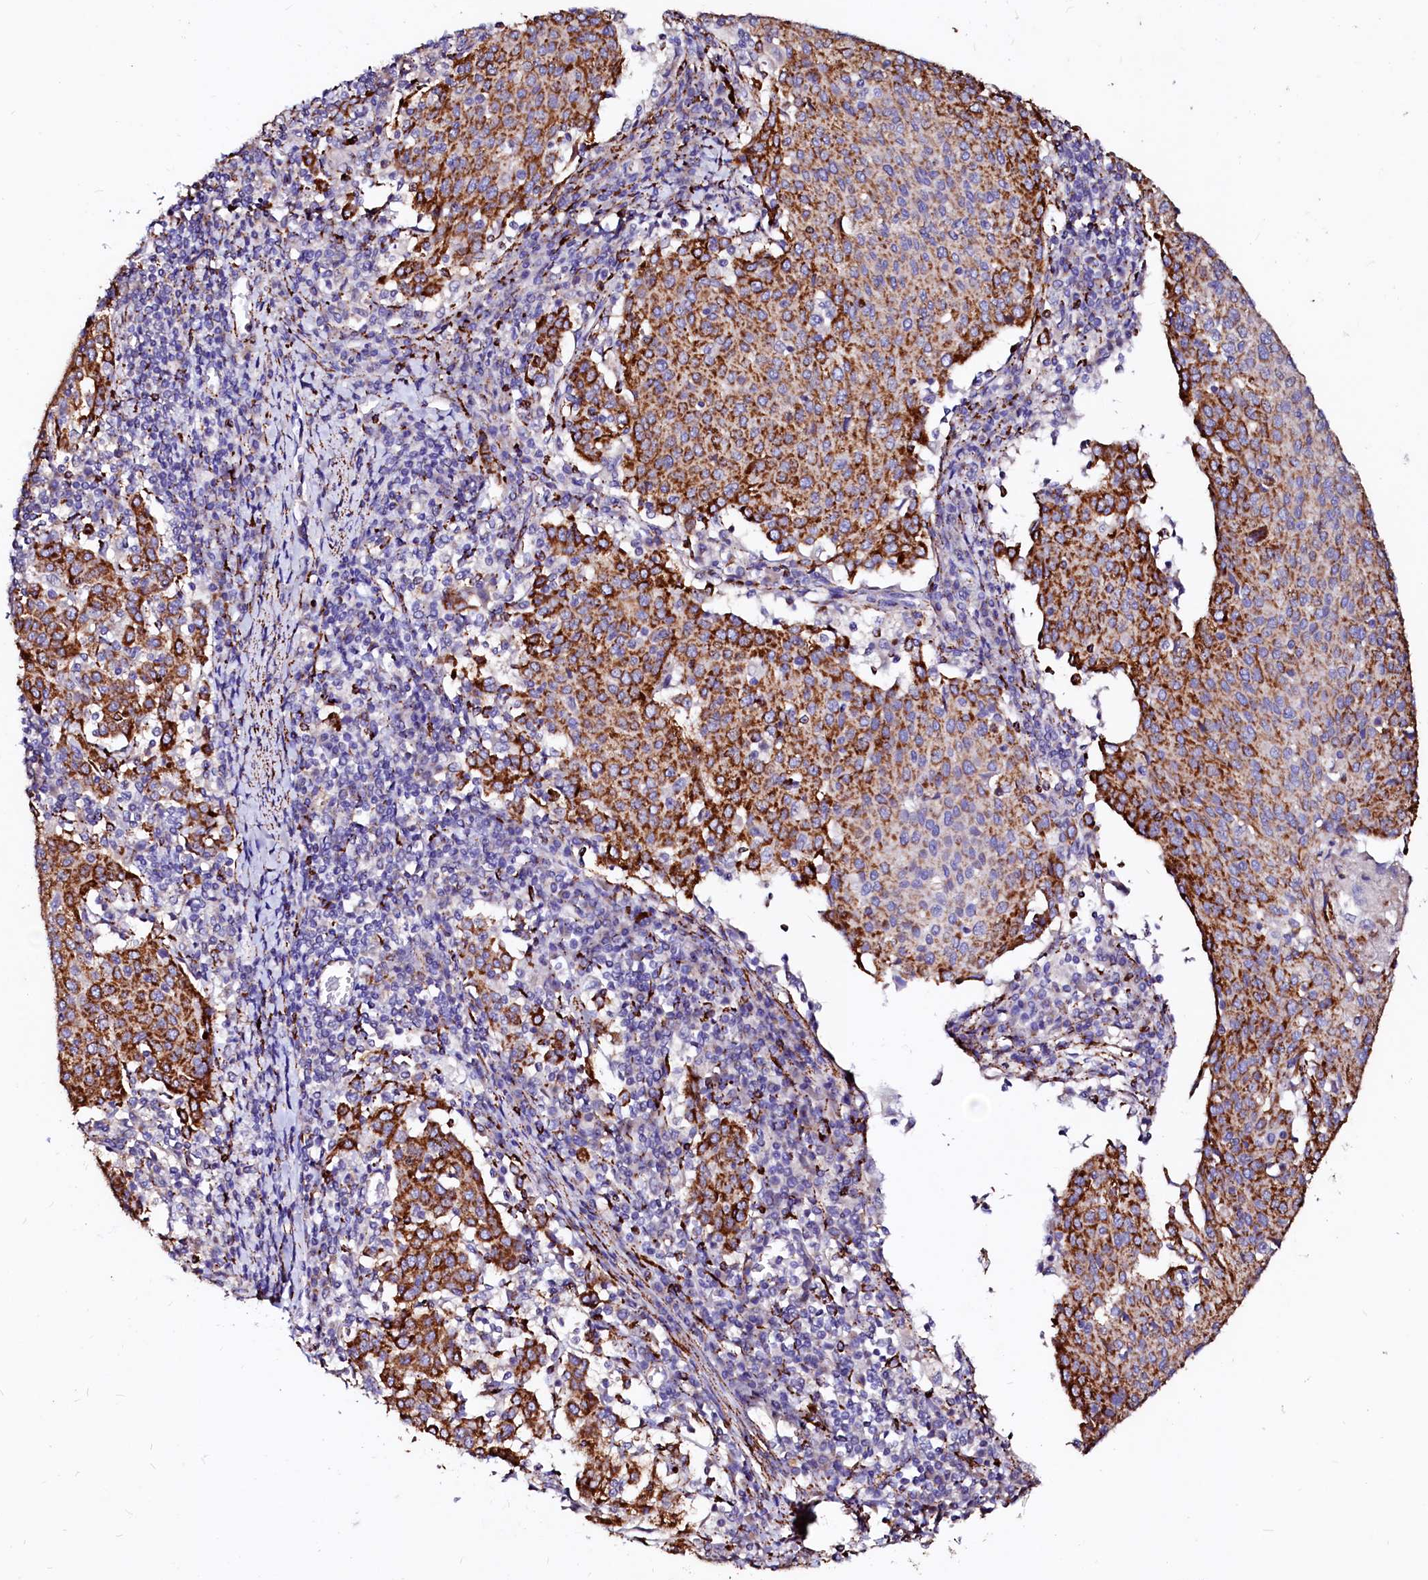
{"staining": {"intensity": "strong", "quantity": ">75%", "location": "cytoplasmic/membranous"}, "tissue": "cervical cancer", "cell_type": "Tumor cells", "image_type": "cancer", "snomed": [{"axis": "morphology", "description": "Squamous cell carcinoma, NOS"}, {"axis": "topography", "description": "Cervix"}], "caption": "A micrograph showing strong cytoplasmic/membranous staining in about >75% of tumor cells in cervical squamous cell carcinoma, as visualized by brown immunohistochemical staining.", "gene": "MAOB", "patient": {"sex": "female", "age": 46}}